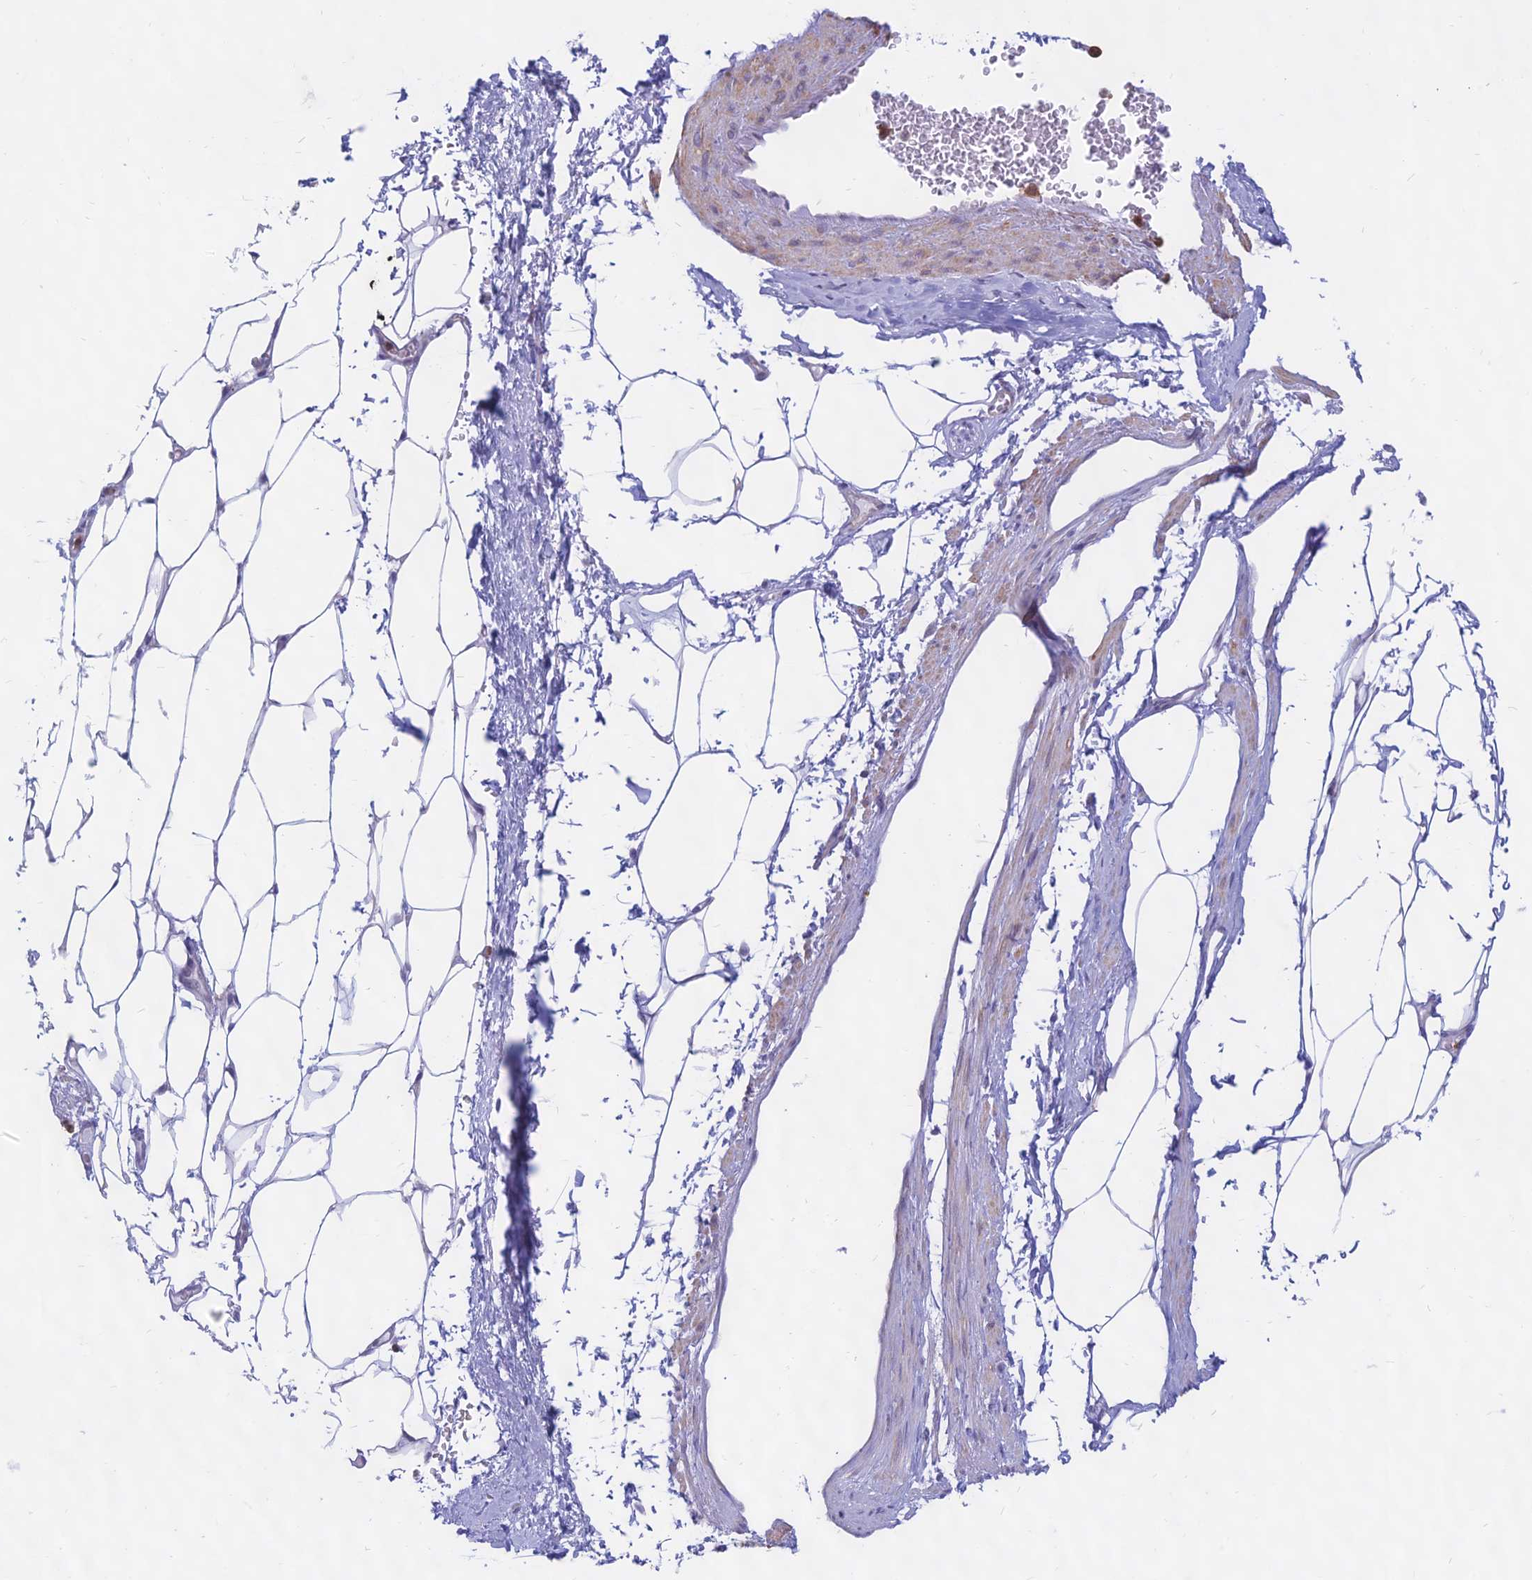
{"staining": {"intensity": "negative", "quantity": "none", "location": "none"}, "tissue": "adipose tissue", "cell_type": "Adipocytes", "image_type": "normal", "snomed": [{"axis": "morphology", "description": "Normal tissue, NOS"}, {"axis": "morphology", "description": "Adenocarcinoma, Low grade"}, {"axis": "topography", "description": "Prostate"}, {"axis": "topography", "description": "Peripheral nerve tissue"}], "caption": "Immunohistochemistry (IHC) photomicrograph of normal adipose tissue stained for a protein (brown), which exhibits no positivity in adipocytes. The staining is performed using DAB brown chromogen with nuclei counter-stained in using hematoxylin.", "gene": "KRR1", "patient": {"sex": "male", "age": 63}}